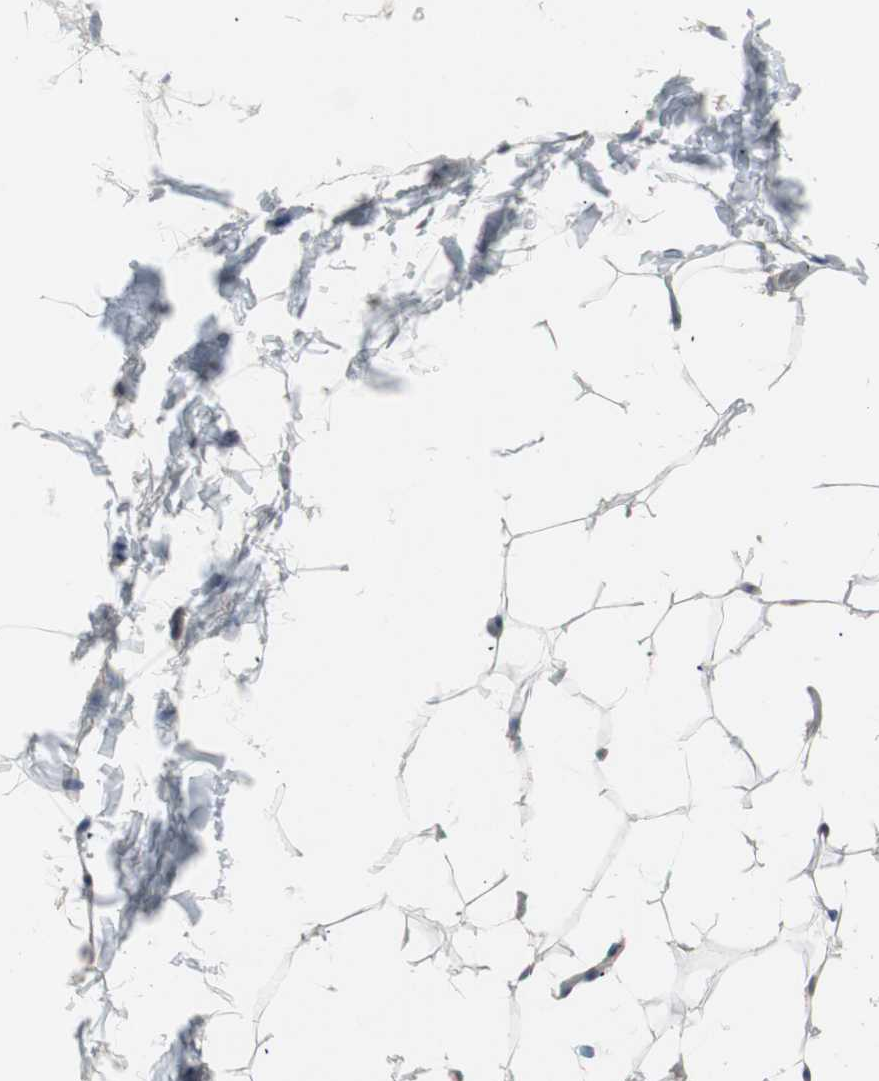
{"staining": {"intensity": "weak", "quantity": "<25%", "location": "cytoplasmic/membranous"}, "tissue": "adipose tissue", "cell_type": "Adipocytes", "image_type": "normal", "snomed": [{"axis": "morphology", "description": "Normal tissue, NOS"}, {"axis": "topography", "description": "Soft tissue"}], "caption": "This is an IHC histopathology image of benign human adipose tissue. There is no staining in adipocytes.", "gene": "PCYT1B", "patient": {"sex": "male", "age": 26}}